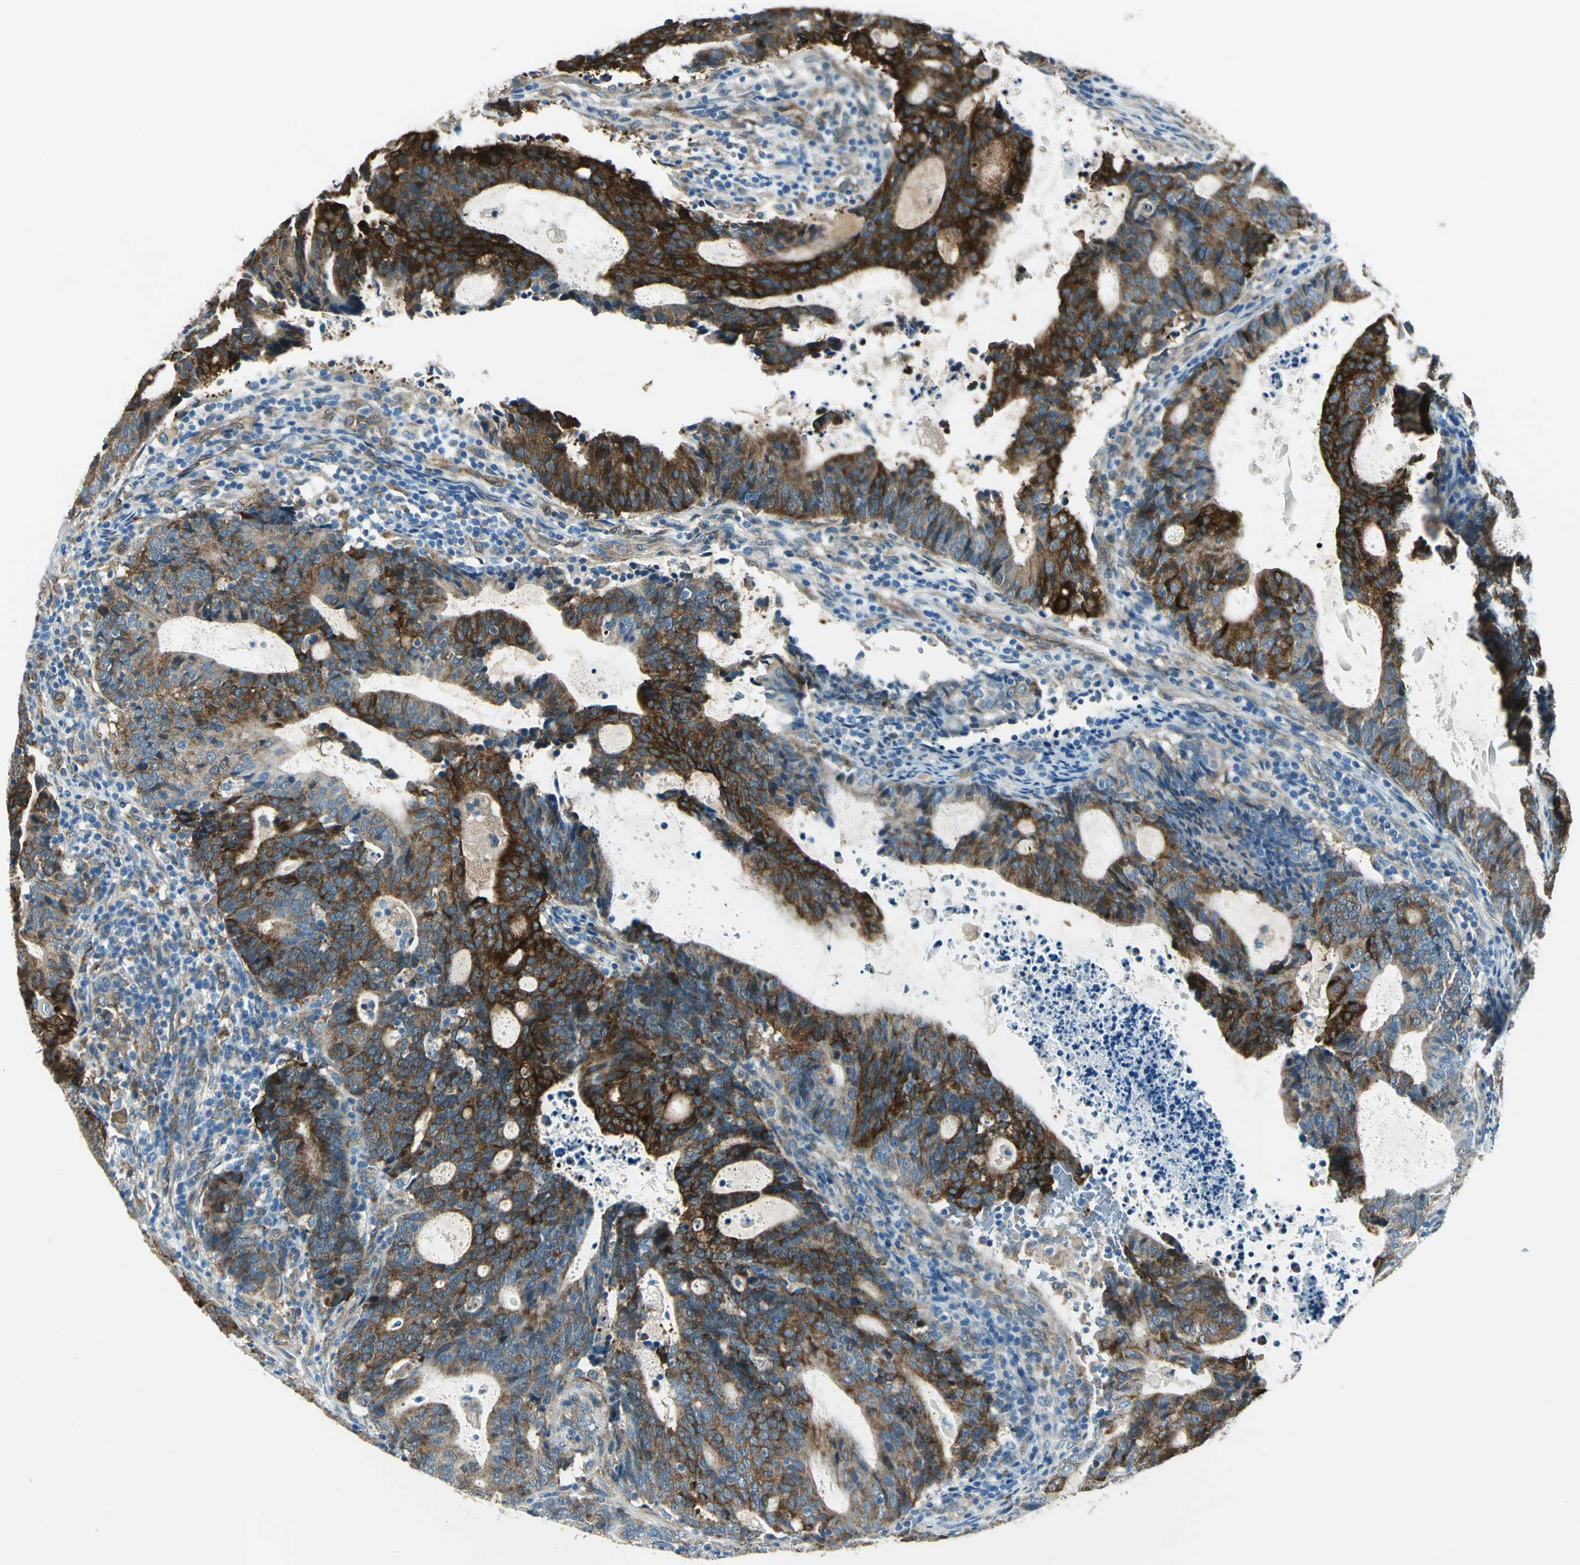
{"staining": {"intensity": "strong", "quantity": ">75%", "location": "cytoplasmic/membranous"}, "tissue": "endometrial cancer", "cell_type": "Tumor cells", "image_type": "cancer", "snomed": [{"axis": "morphology", "description": "Adenocarcinoma, NOS"}, {"axis": "topography", "description": "Uterus"}], "caption": "Tumor cells show high levels of strong cytoplasmic/membranous staining in about >75% of cells in human adenocarcinoma (endometrial). The staining was performed using DAB, with brown indicating positive protein expression. Nuclei are stained blue with hematoxylin.", "gene": "HSPB1", "patient": {"sex": "female", "age": 83}}